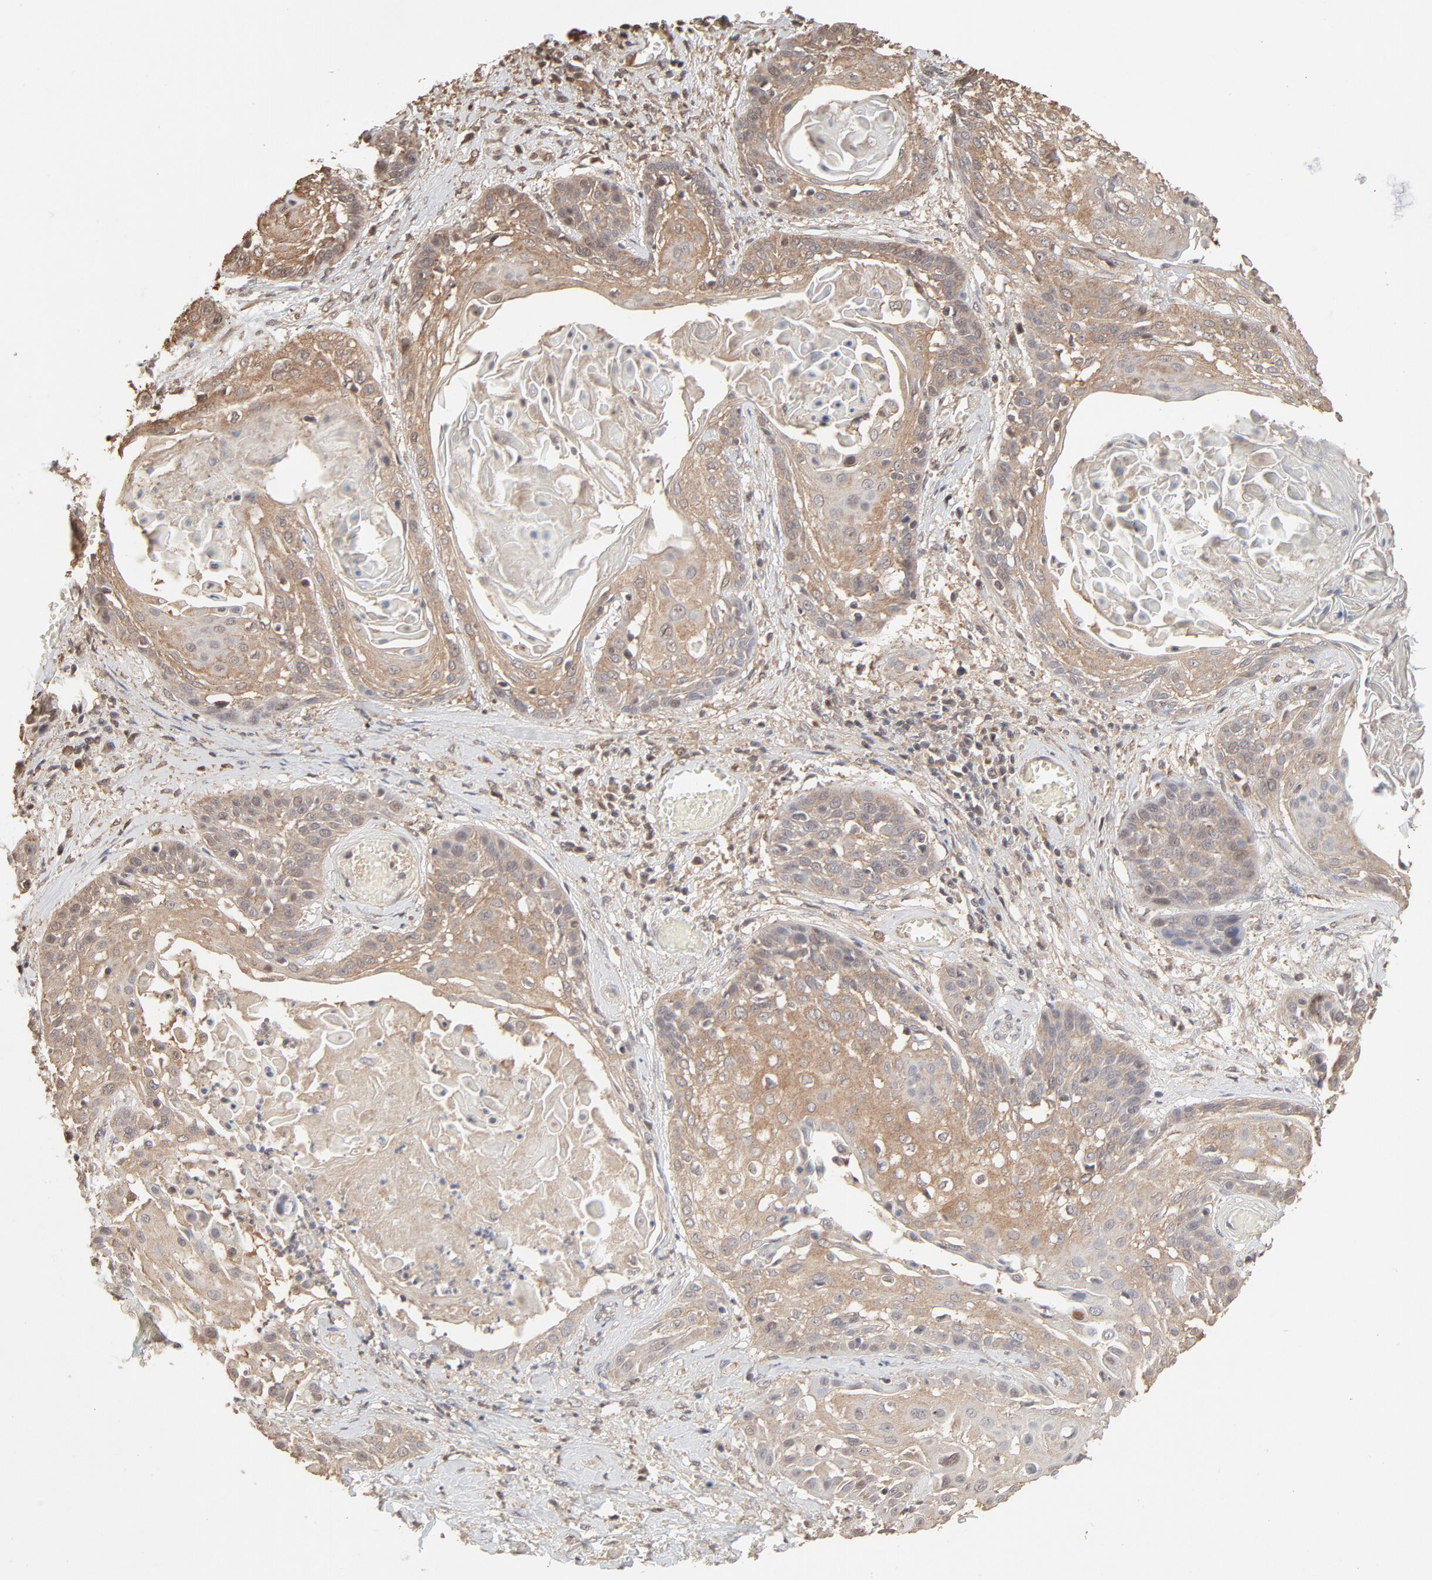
{"staining": {"intensity": "weak", "quantity": ">75%", "location": "cytoplasmic/membranous"}, "tissue": "cervical cancer", "cell_type": "Tumor cells", "image_type": "cancer", "snomed": [{"axis": "morphology", "description": "Squamous cell carcinoma, NOS"}, {"axis": "topography", "description": "Cervix"}], "caption": "A brown stain labels weak cytoplasmic/membranous staining of a protein in squamous cell carcinoma (cervical) tumor cells. (brown staining indicates protein expression, while blue staining denotes nuclei).", "gene": "PPP2CA", "patient": {"sex": "female", "age": 57}}